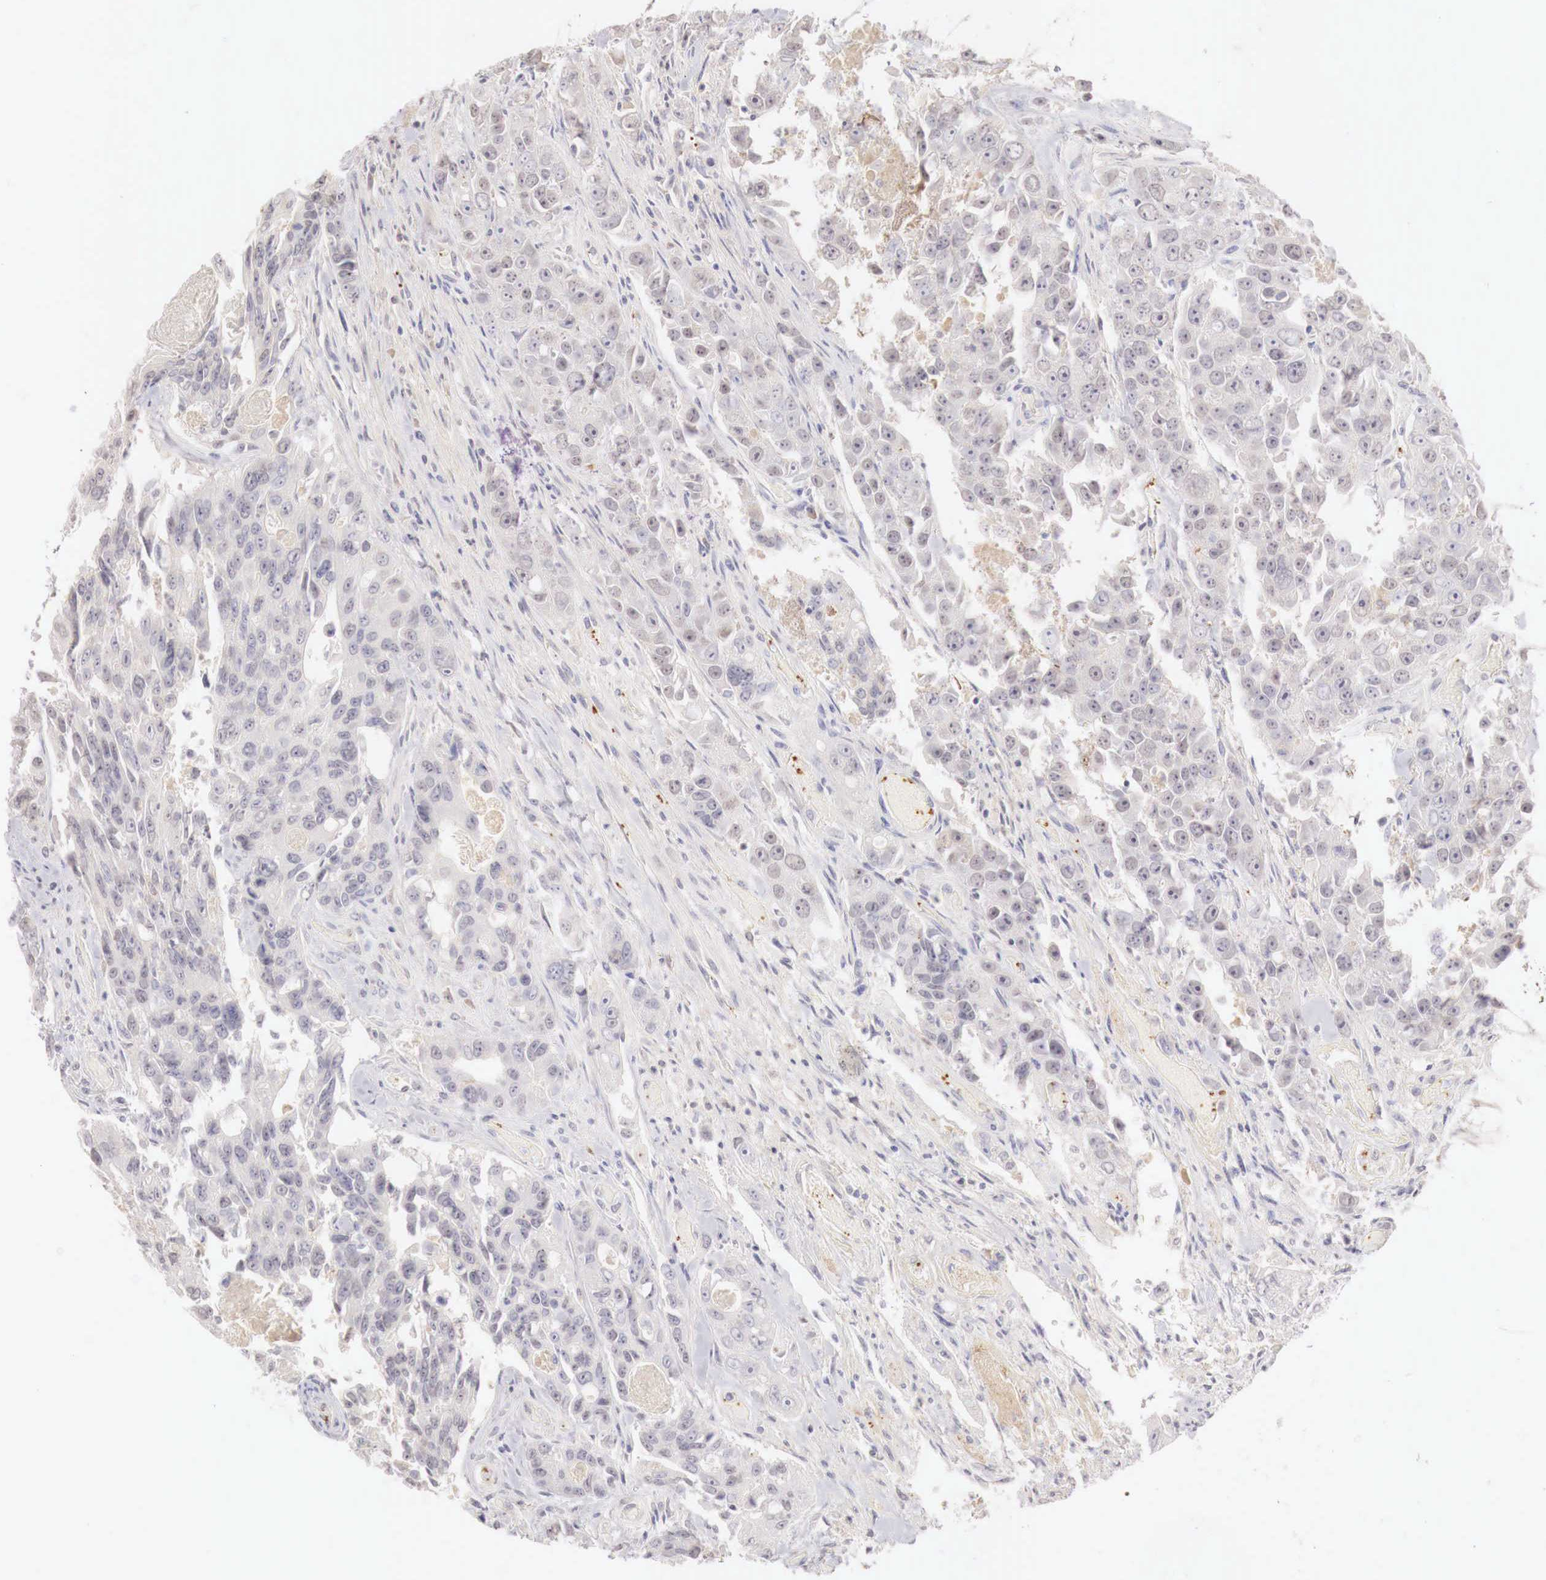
{"staining": {"intensity": "negative", "quantity": "none", "location": "none"}, "tissue": "colorectal cancer", "cell_type": "Tumor cells", "image_type": "cancer", "snomed": [{"axis": "morphology", "description": "Adenocarcinoma, NOS"}, {"axis": "topography", "description": "Colon"}], "caption": "Histopathology image shows no protein staining in tumor cells of colorectal cancer tissue. (DAB (3,3'-diaminobenzidine) immunohistochemistry (IHC) with hematoxylin counter stain).", "gene": "GATA1", "patient": {"sex": "female", "age": 86}}